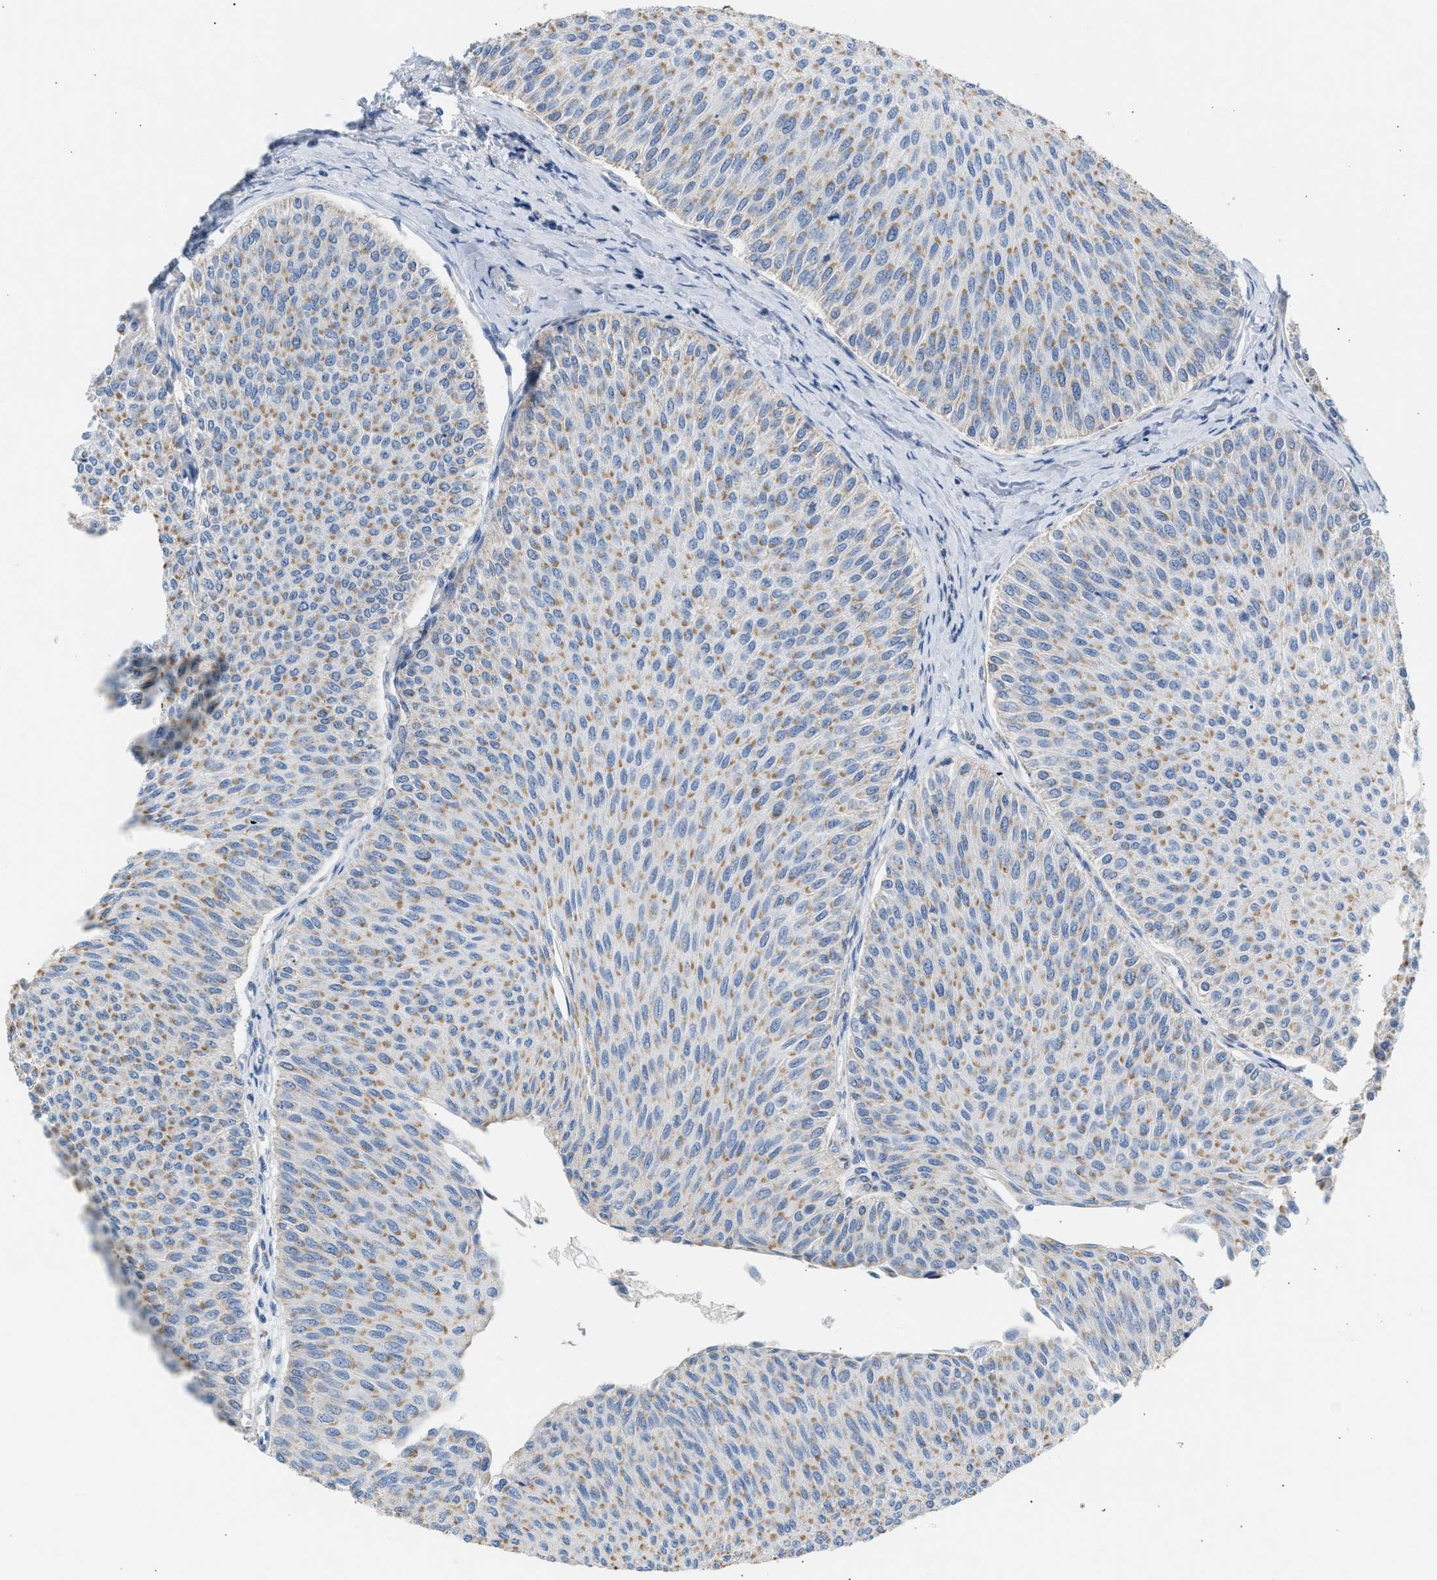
{"staining": {"intensity": "moderate", "quantity": ">75%", "location": "cytoplasmic/membranous"}, "tissue": "urothelial cancer", "cell_type": "Tumor cells", "image_type": "cancer", "snomed": [{"axis": "morphology", "description": "Urothelial carcinoma, Low grade"}, {"axis": "topography", "description": "Urinary bladder"}], "caption": "Brown immunohistochemical staining in low-grade urothelial carcinoma demonstrates moderate cytoplasmic/membranous staining in approximately >75% of tumor cells. The staining was performed using DAB, with brown indicating positive protein expression. Nuclei are stained blue with hematoxylin.", "gene": "NDUFS8", "patient": {"sex": "male", "age": 78}}